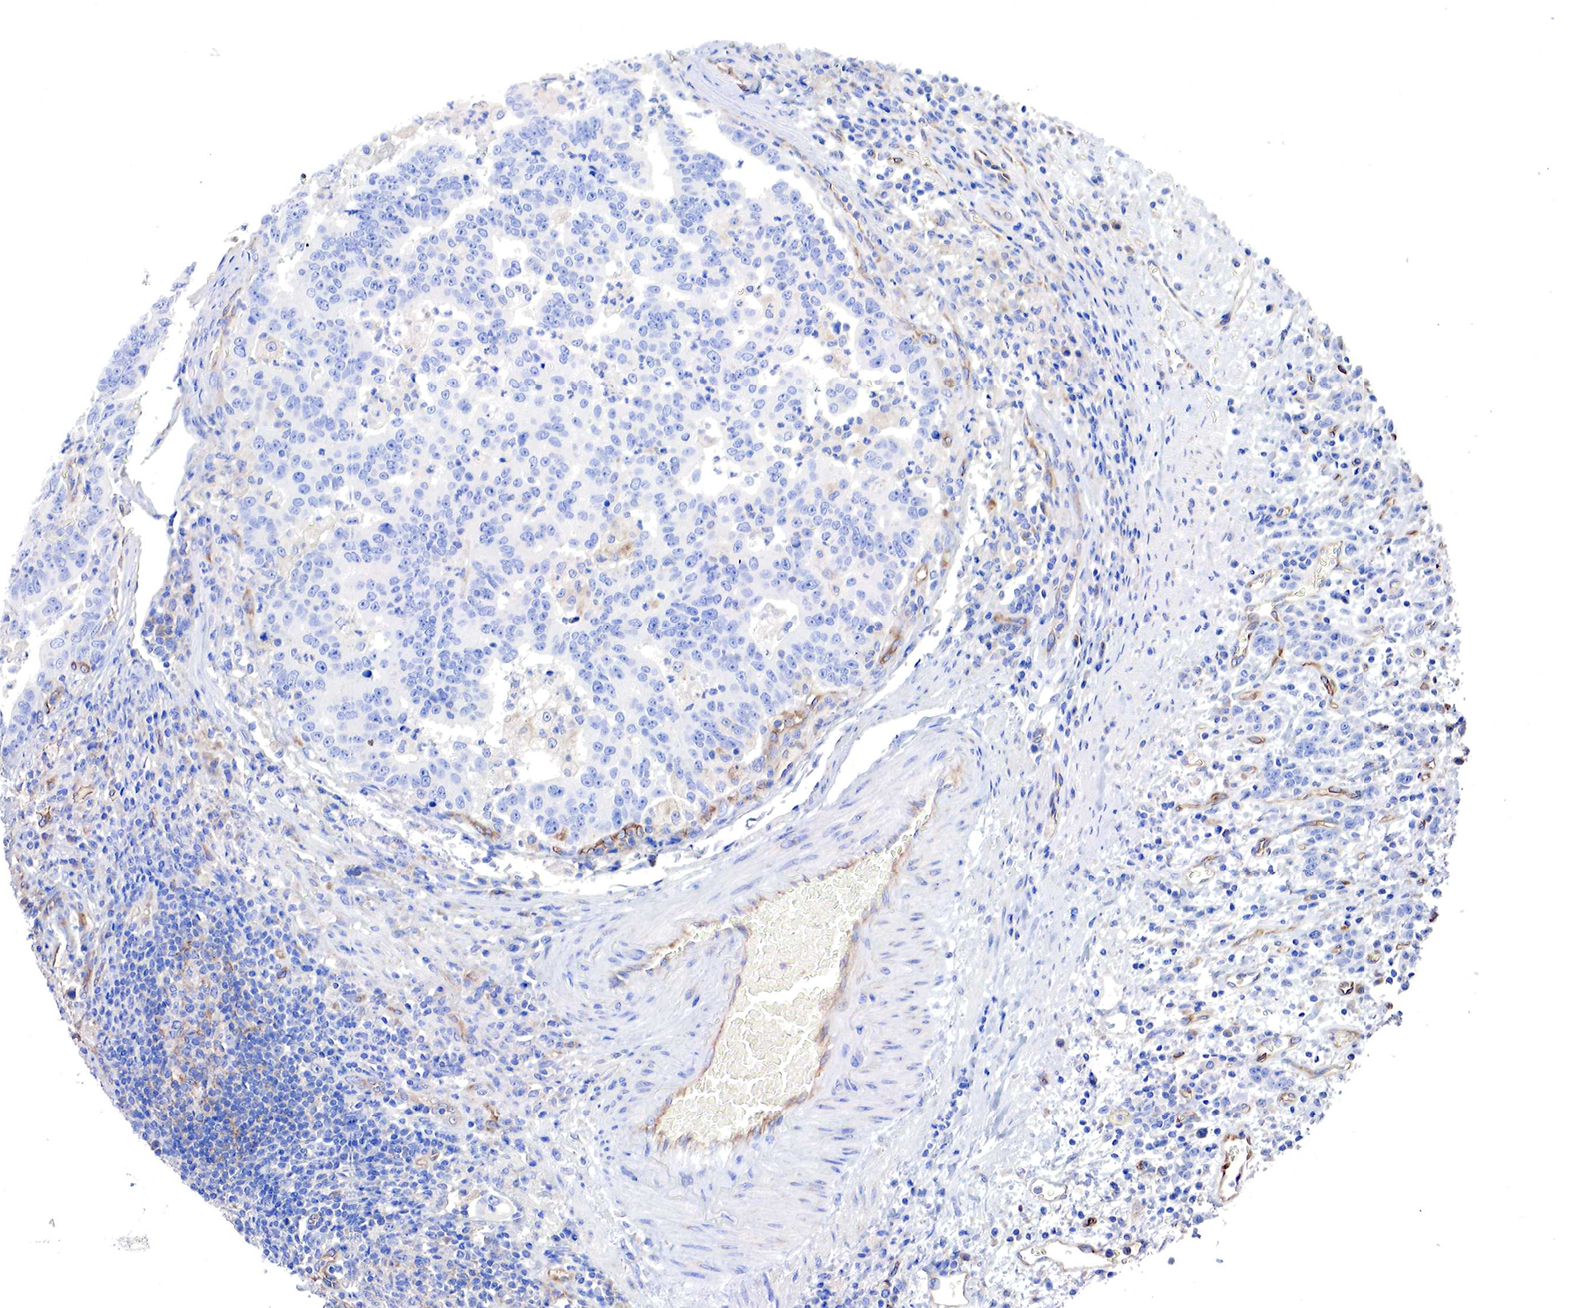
{"staining": {"intensity": "negative", "quantity": "none", "location": "none"}, "tissue": "stomach cancer", "cell_type": "Tumor cells", "image_type": "cancer", "snomed": [{"axis": "morphology", "description": "Adenocarcinoma, NOS"}, {"axis": "topography", "description": "Stomach, upper"}], "caption": "IHC micrograph of adenocarcinoma (stomach) stained for a protein (brown), which reveals no positivity in tumor cells. The staining is performed using DAB (3,3'-diaminobenzidine) brown chromogen with nuclei counter-stained in using hematoxylin.", "gene": "RDX", "patient": {"sex": "female", "age": 50}}